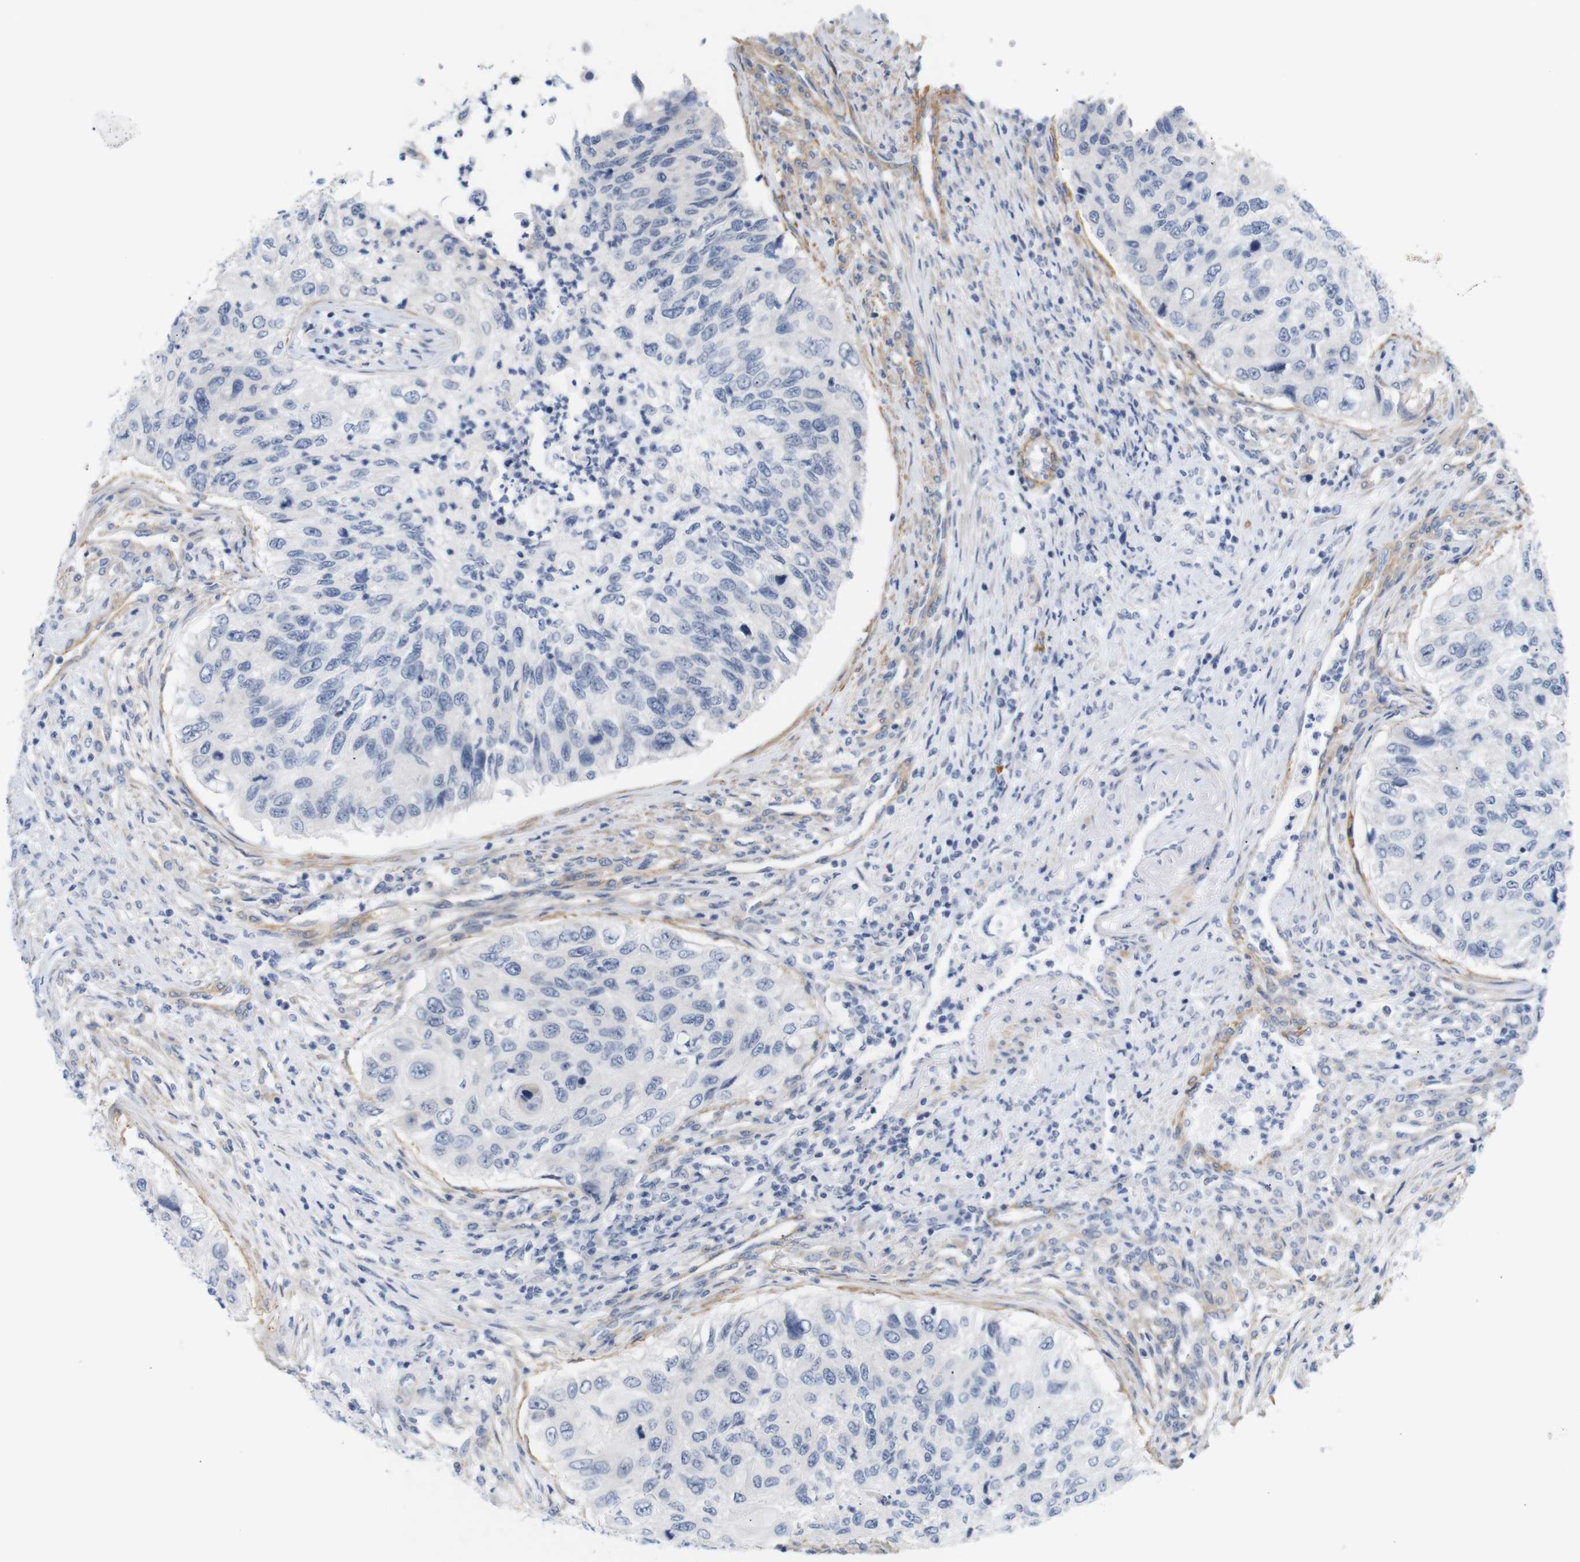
{"staining": {"intensity": "negative", "quantity": "none", "location": "none"}, "tissue": "urothelial cancer", "cell_type": "Tumor cells", "image_type": "cancer", "snomed": [{"axis": "morphology", "description": "Urothelial carcinoma, High grade"}, {"axis": "topography", "description": "Urinary bladder"}], "caption": "Tumor cells are negative for brown protein staining in high-grade urothelial carcinoma.", "gene": "STMN3", "patient": {"sex": "female", "age": 60}}